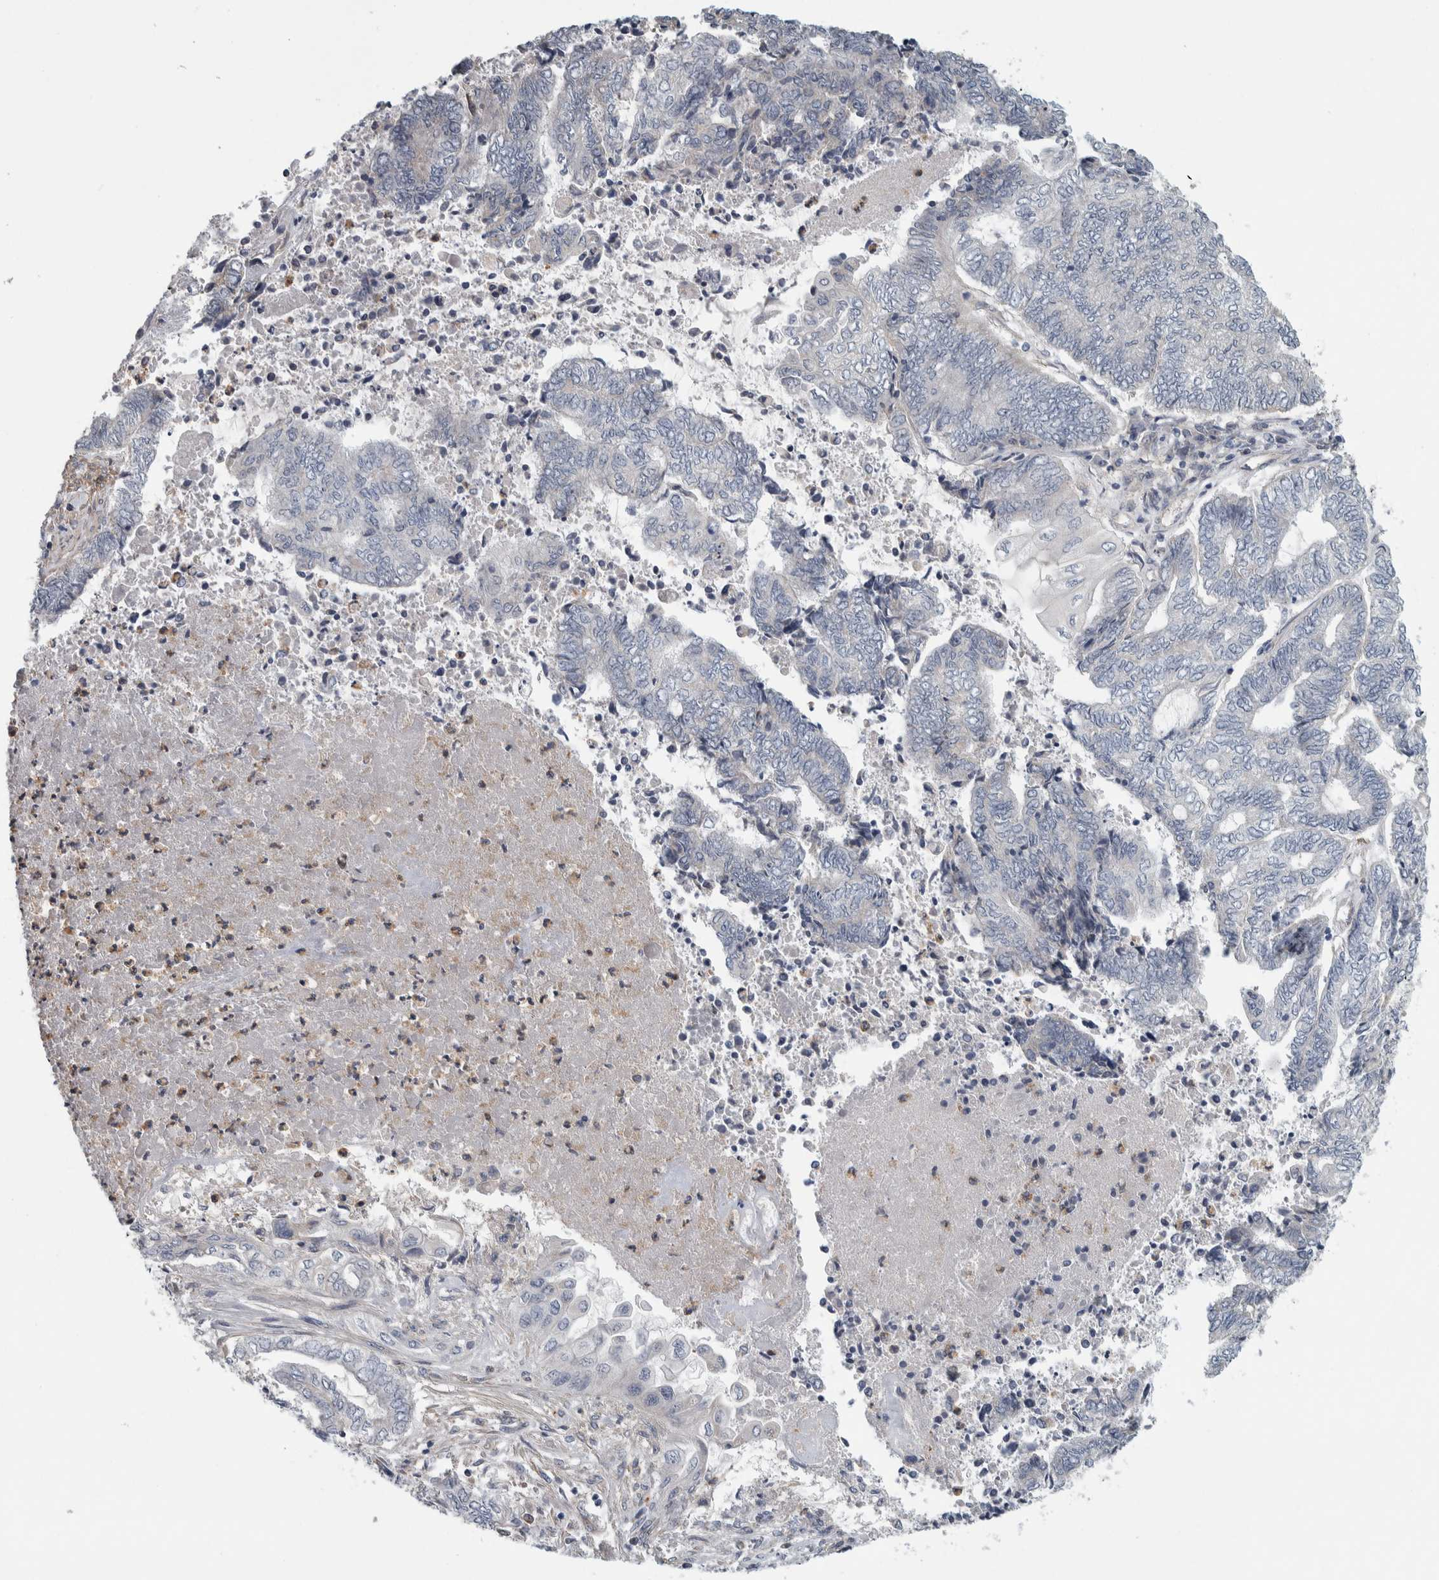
{"staining": {"intensity": "negative", "quantity": "none", "location": "none"}, "tissue": "endometrial cancer", "cell_type": "Tumor cells", "image_type": "cancer", "snomed": [{"axis": "morphology", "description": "Adenocarcinoma, NOS"}, {"axis": "topography", "description": "Uterus"}, {"axis": "topography", "description": "Endometrium"}], "caption": "Immunohistochemical staining of endometrial cancer (adenocarcinoma) shows no significant positivity in tumor cells.", "gene": "KCNJ3", "patient": {"sex": "female", "age": 70}}